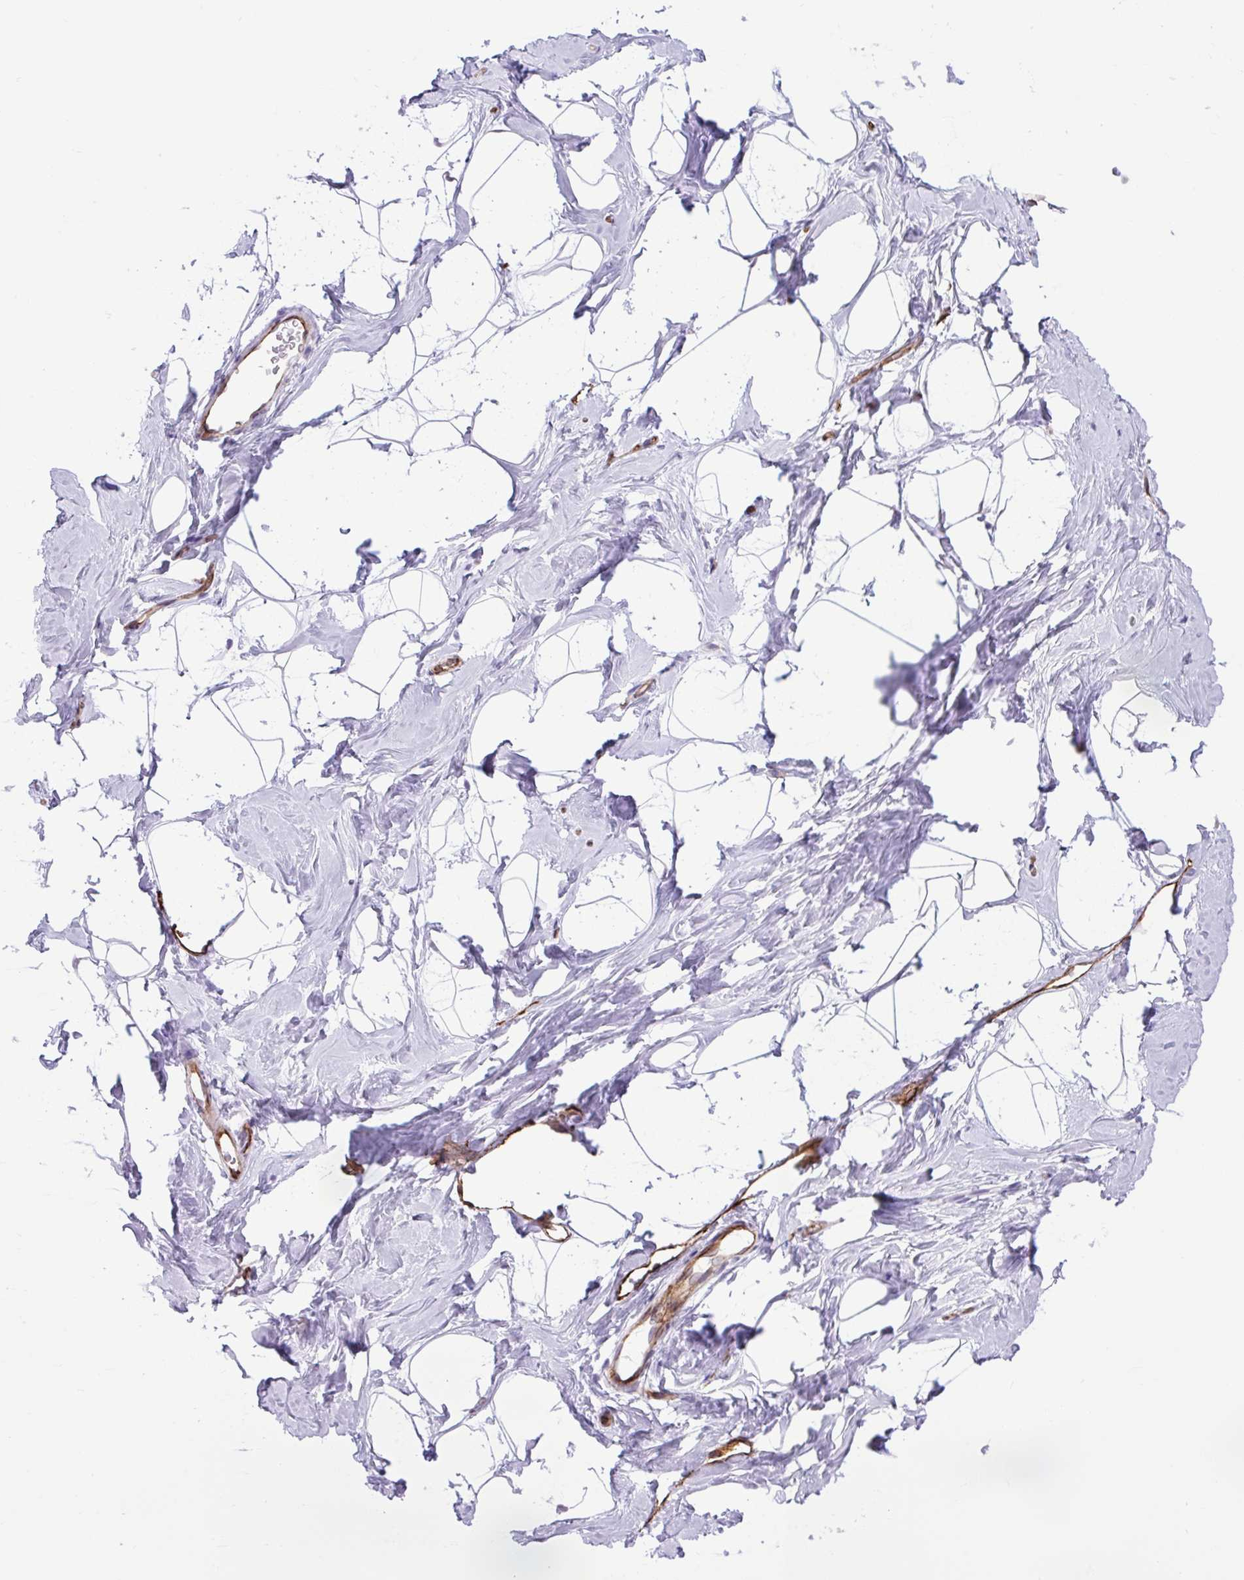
{"staining": {"intensity": "negative", "quantity": "none", "location": "none"}, "tissue": "breast", "cell_type": "Adipocytes", "image_type": "normal", "snomed": [{"axis": "morphology", "description": "Normal tissue, NOS"}, {"axis": "topography", "description": "Breast"}], "caption": "Image shows no protein staining in adipocytes of normal breast. The staining is performed using DAB (3,3'-diaminobenzidine) brown chromogen with nuclei counter-stained in using hematoxylin.", "gene": "RNASE10", "patient": {"sex": "female", "age": 32}}